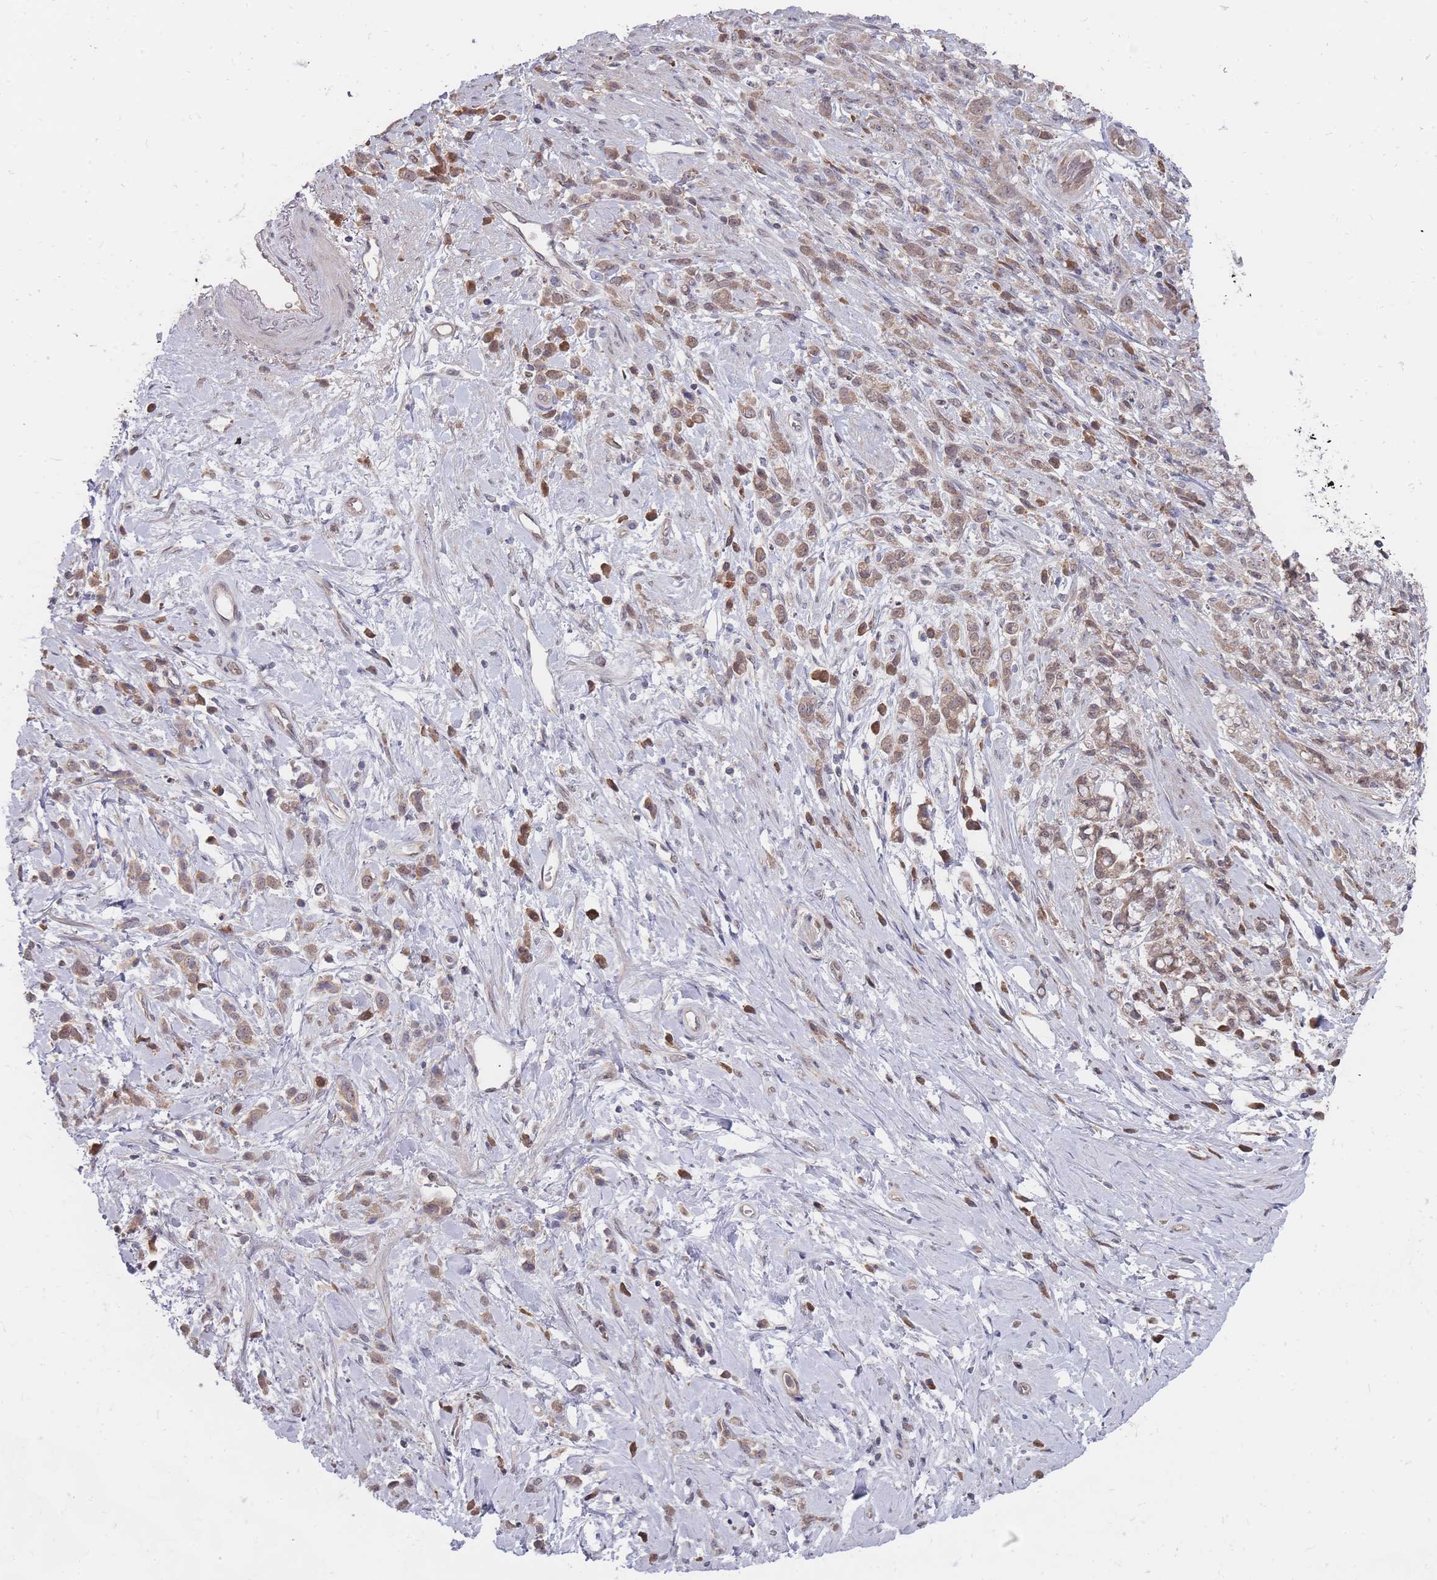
{"staining": {"intensity": "moderate", "quantity": "25%-75%", "location": "cytoplasmic/membranous,nuclear"}, "tissue": "stomach cancer", "cell_type": "Tumor cells", "image_type": "cancer", "snomed": [{"axis": "morphology", "description": "Adenocarcinoma, NOS"}, {"axis": "topography", "description": "Stomach"}], "caption": "IHC of stomach cancer (adenocarcinoma) exhibits medium levels of moderate cytoplasmic/membranous and nuclear staining in about 25%-75% of tumor cells.", "gene": "NKD1", "patient": {"sex": "female", "age": 60}}